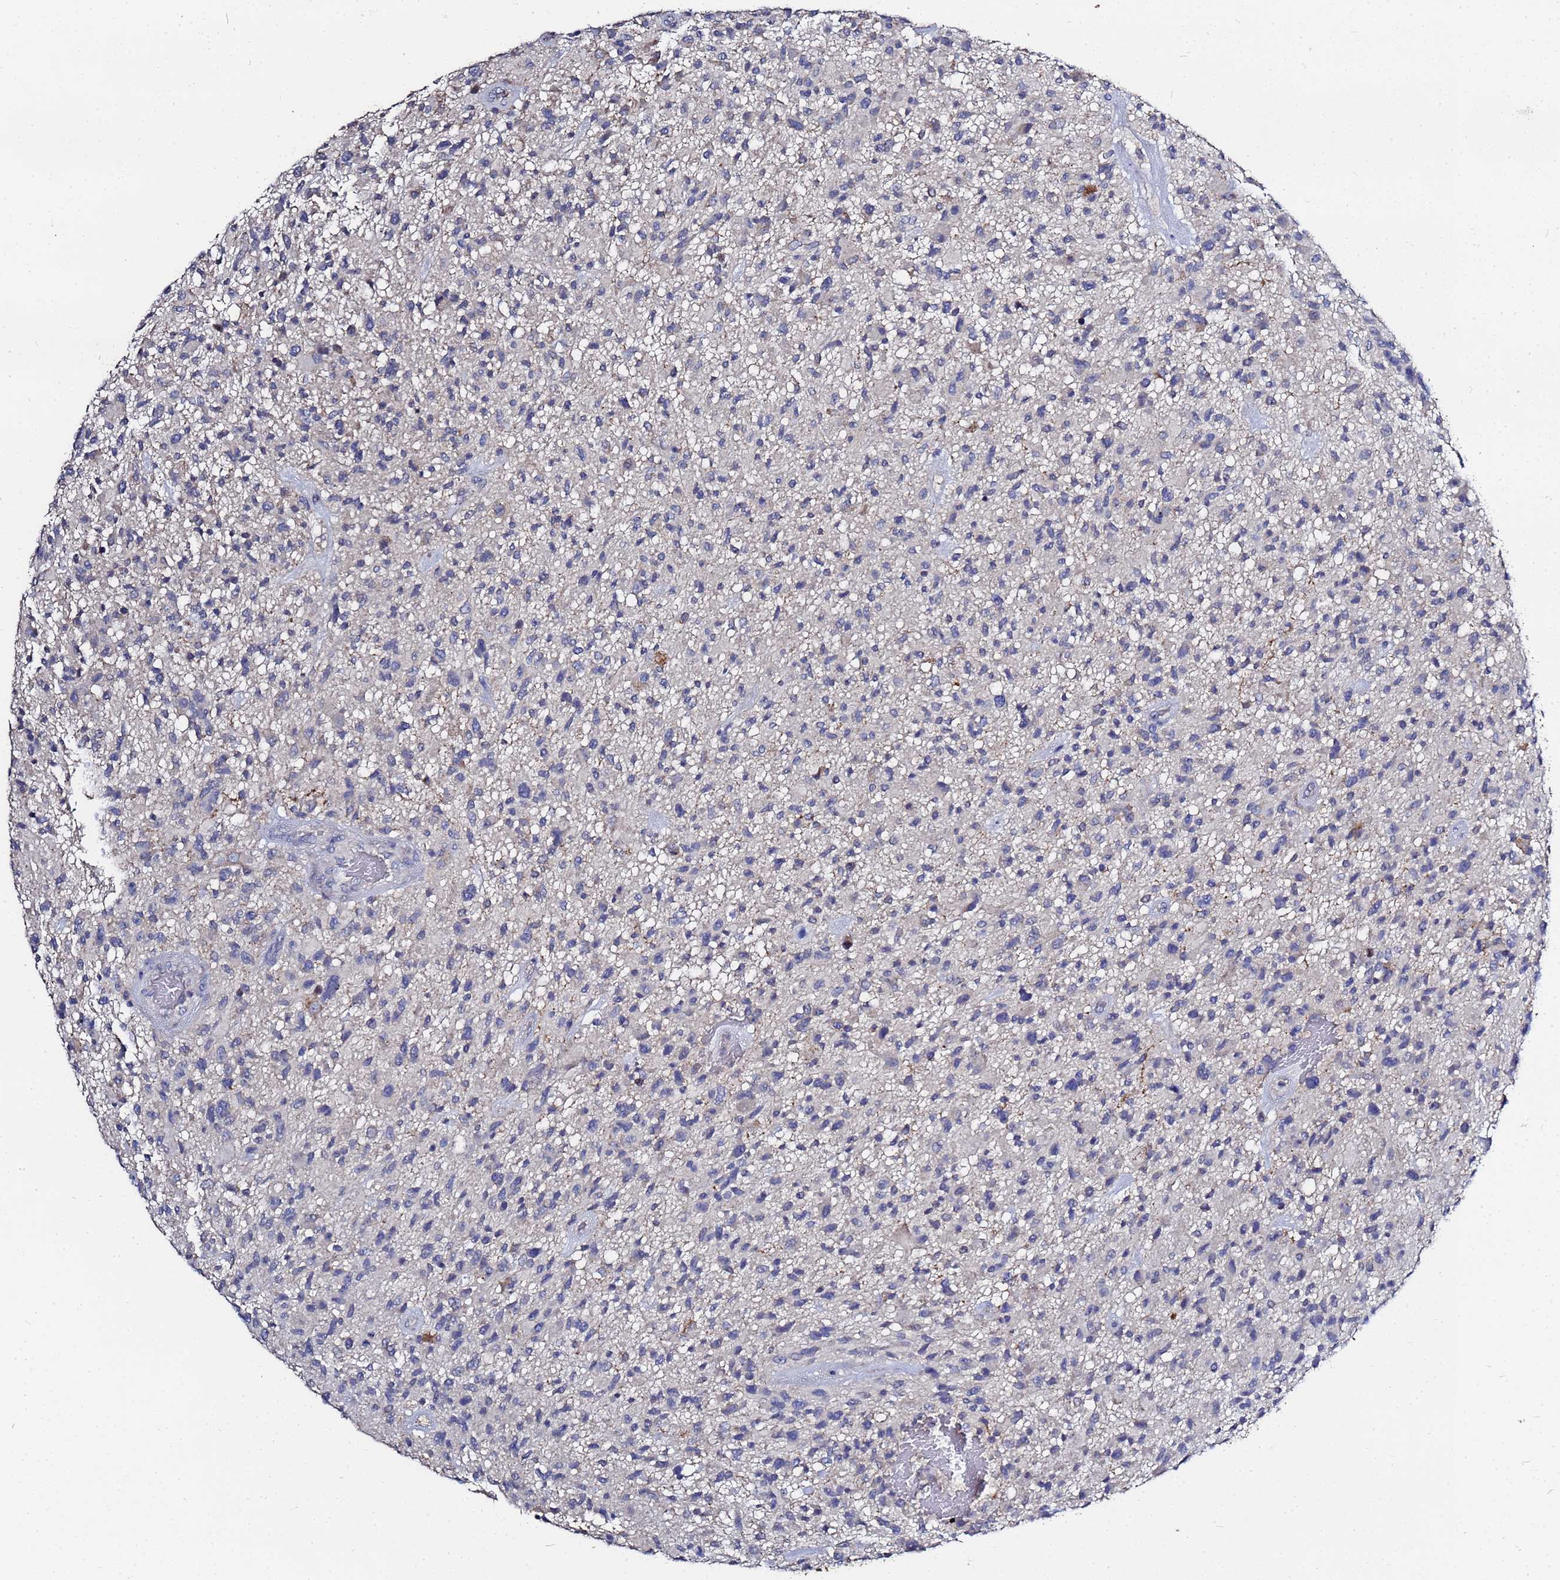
{"staining": {"intensity": "negative", "quantity": "none", "location": "none"}, "tissue": "glioma", "cell_type": "Tumor cells", "image_type": "cancer", "snomed": [{"axis": "morphology", "description": "Glioma, malignant, High grade"}, {"axis": "topography", "description": "Brain"}], "caption": "Tumor cells show no significant positivity in malignant high-grade glioma.", "gene": "TCP10L", "patient": {"sex": "male", "age": 47}}